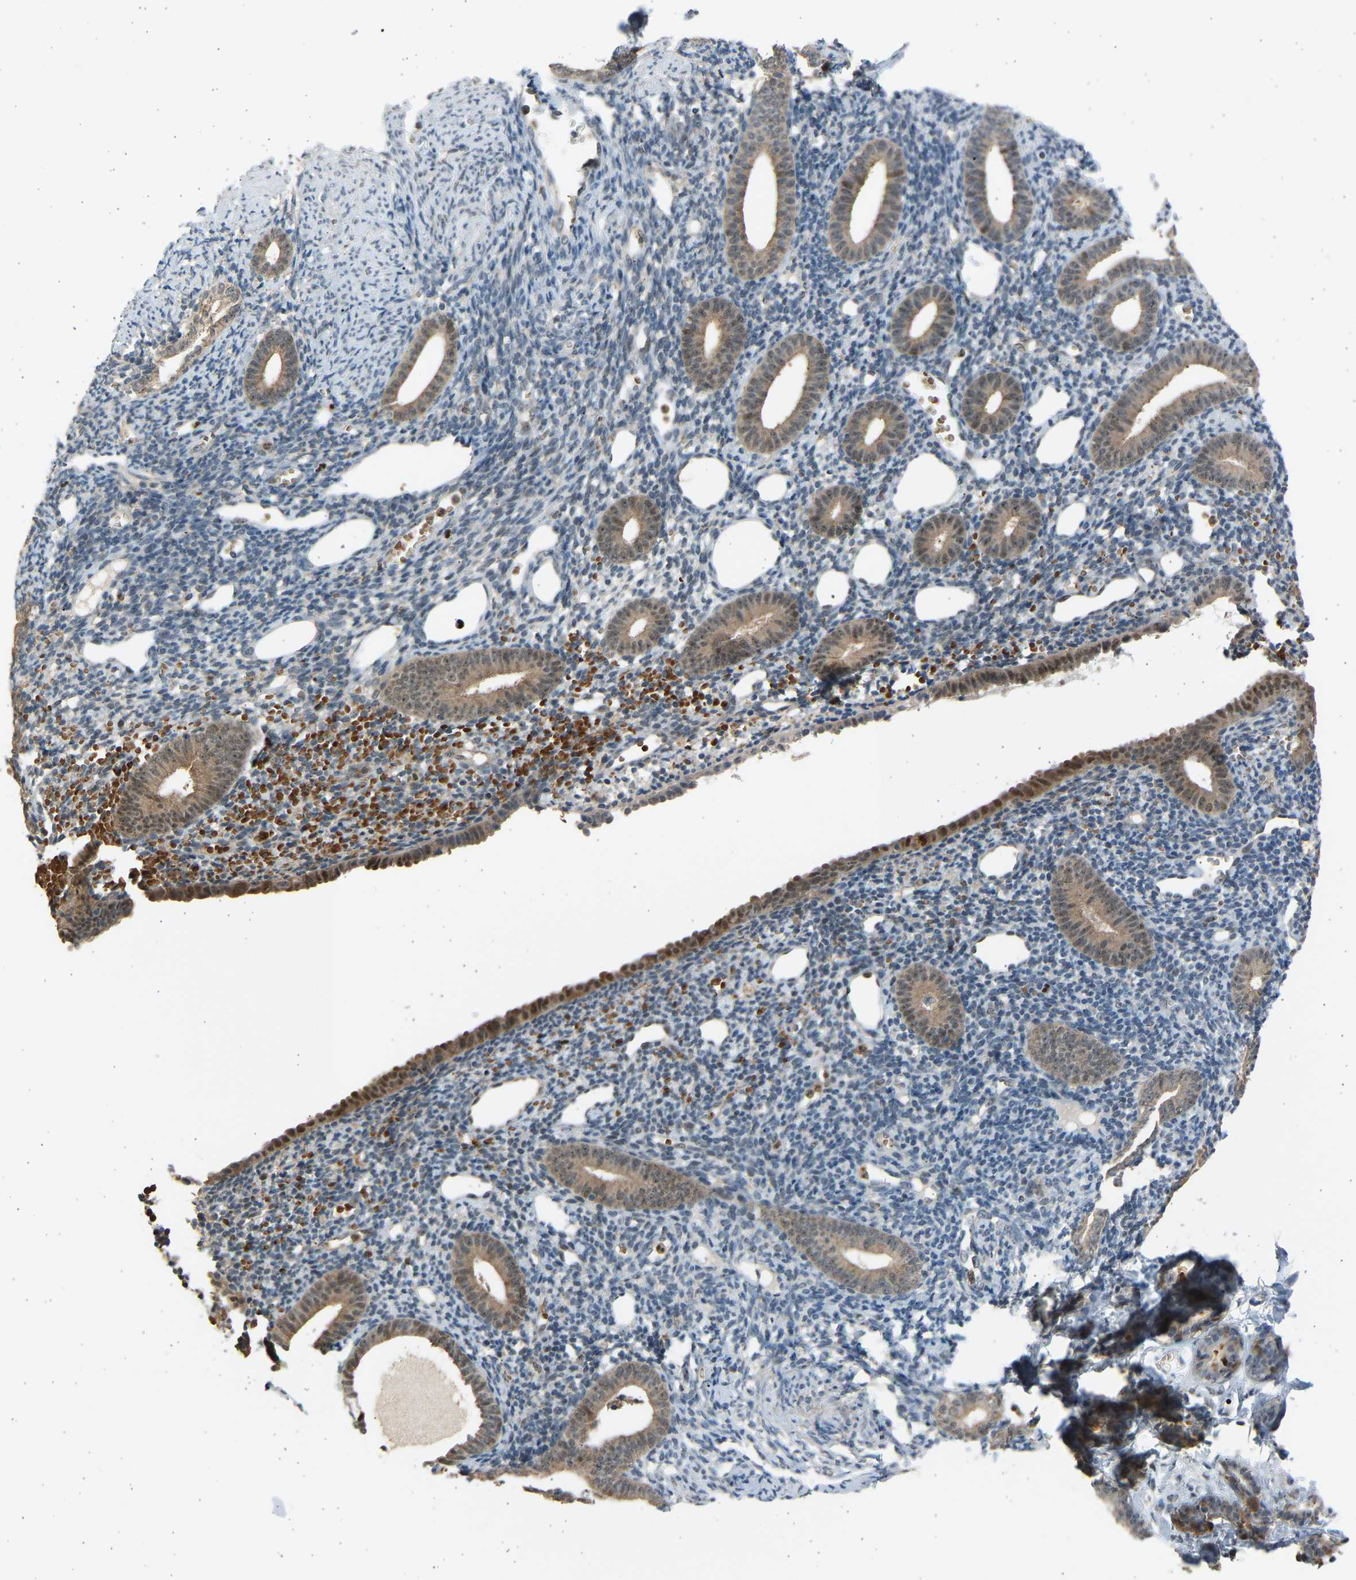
{"staining": {"intensity": "weak", "quantity": "<25%", "location": "cytoplasmic/membranous"}, "tissue": "endometrium", "cell_type": "Cells in endometrial stroma", "image_type": "normal", "snomed": [{"axis": "morphology", "description": "Normal tissue, NOS"}, {"axis": "topography", "description": "Endometrium"}], "caption": "This is an immunohistochemistry micrograph of unremarkable endometrium. There is no staining in cells in endometrial stroma.", "gene": "BIRC2", "patient": {"sex": "female", "age": 50}}